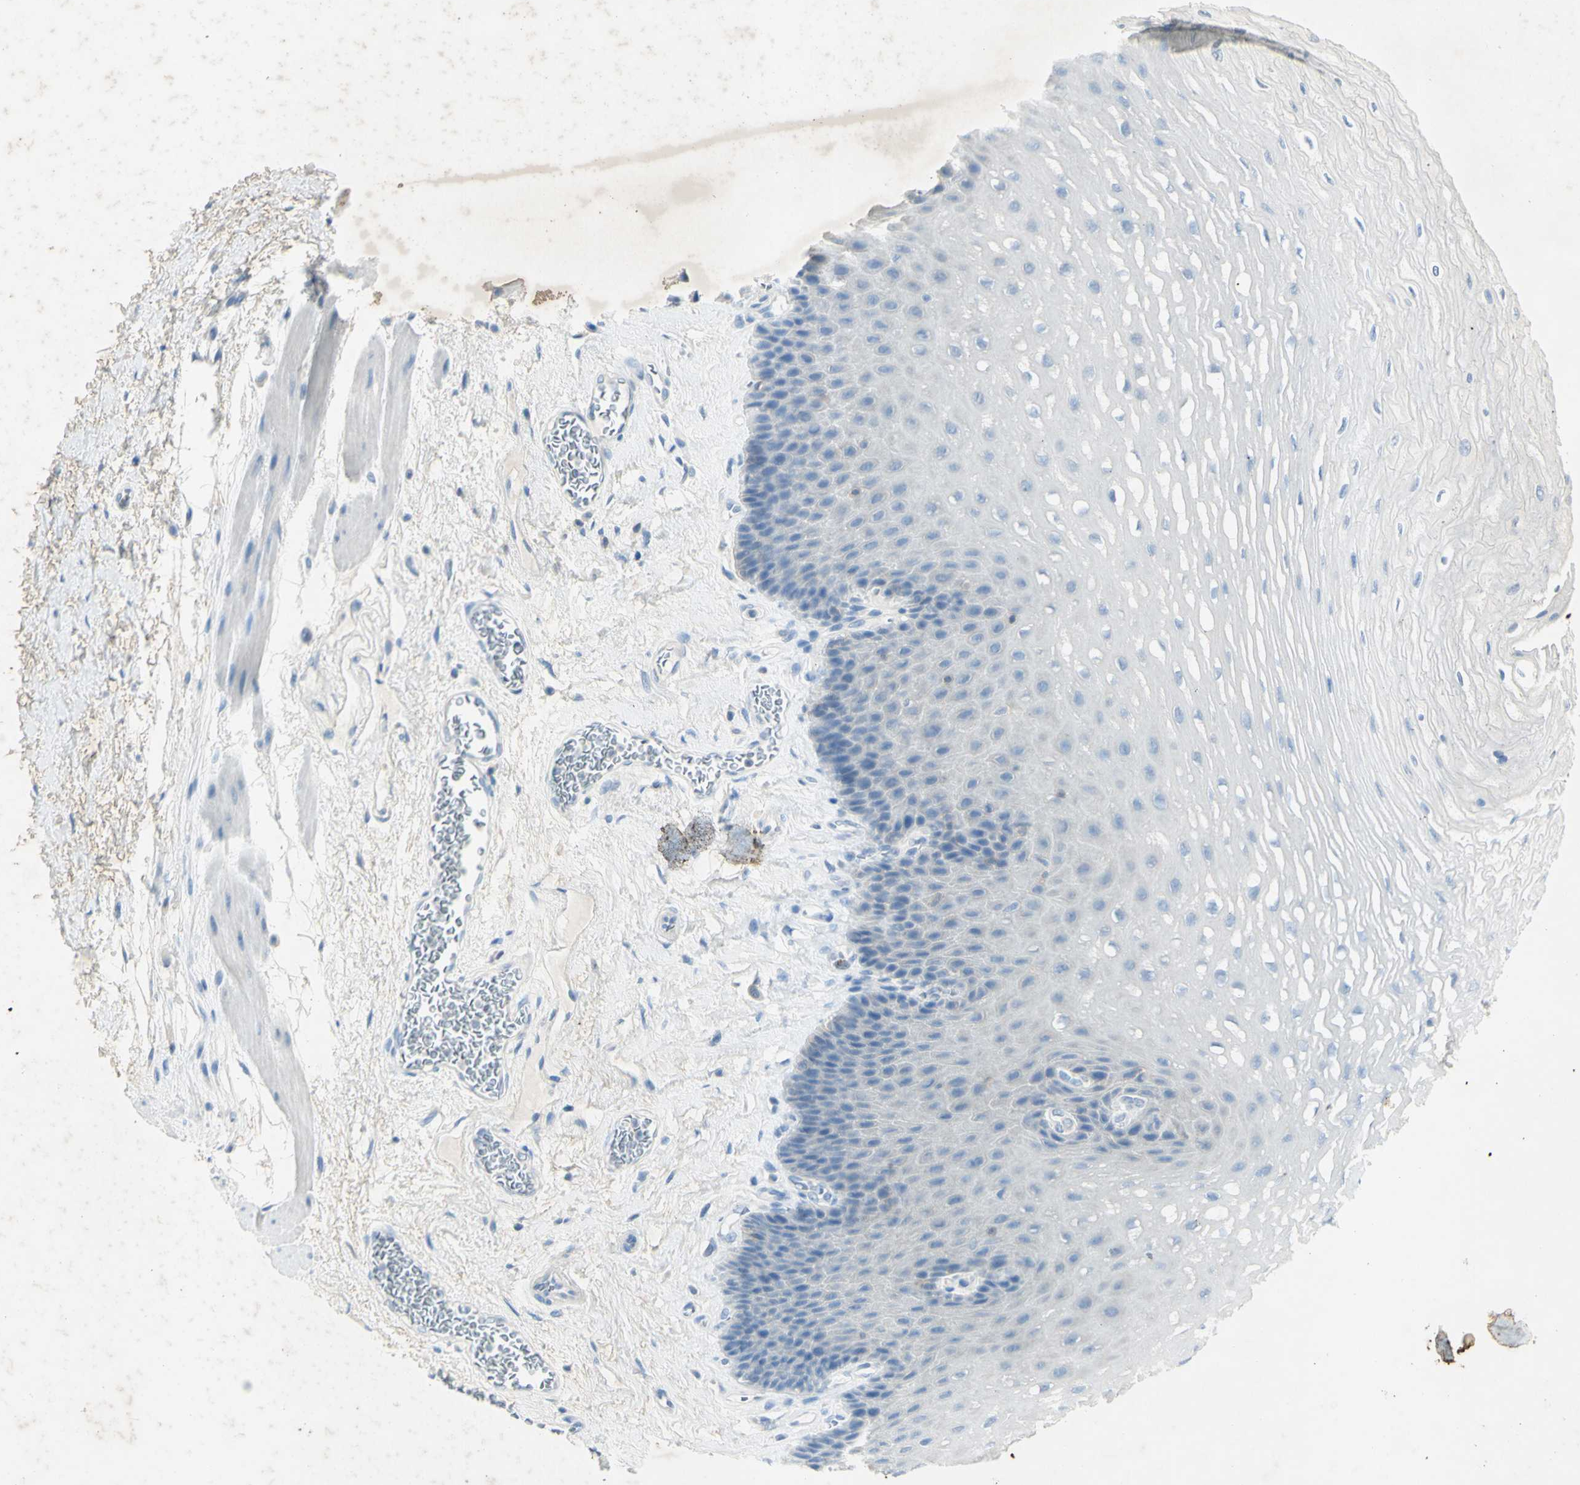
{"staining": {"intensity": "negative", "quantity": "none", "location": "none"}, "tissue": "esophagus", "cell_type": "Squamous epithelial cells", "image_type": "normal", "snomed": [{"axis": "morphology", "description": "Normal tissue, NOS"}, {"axis": "topography", "description": "Esophagus"}], "caption": "An IHC histopathology image of unremarkable esophagus is shown. There is no staining in squamous epithelial cells of esophagus.", "gene": "GDF15", "patient": {"sex": "female", "age": 72}}